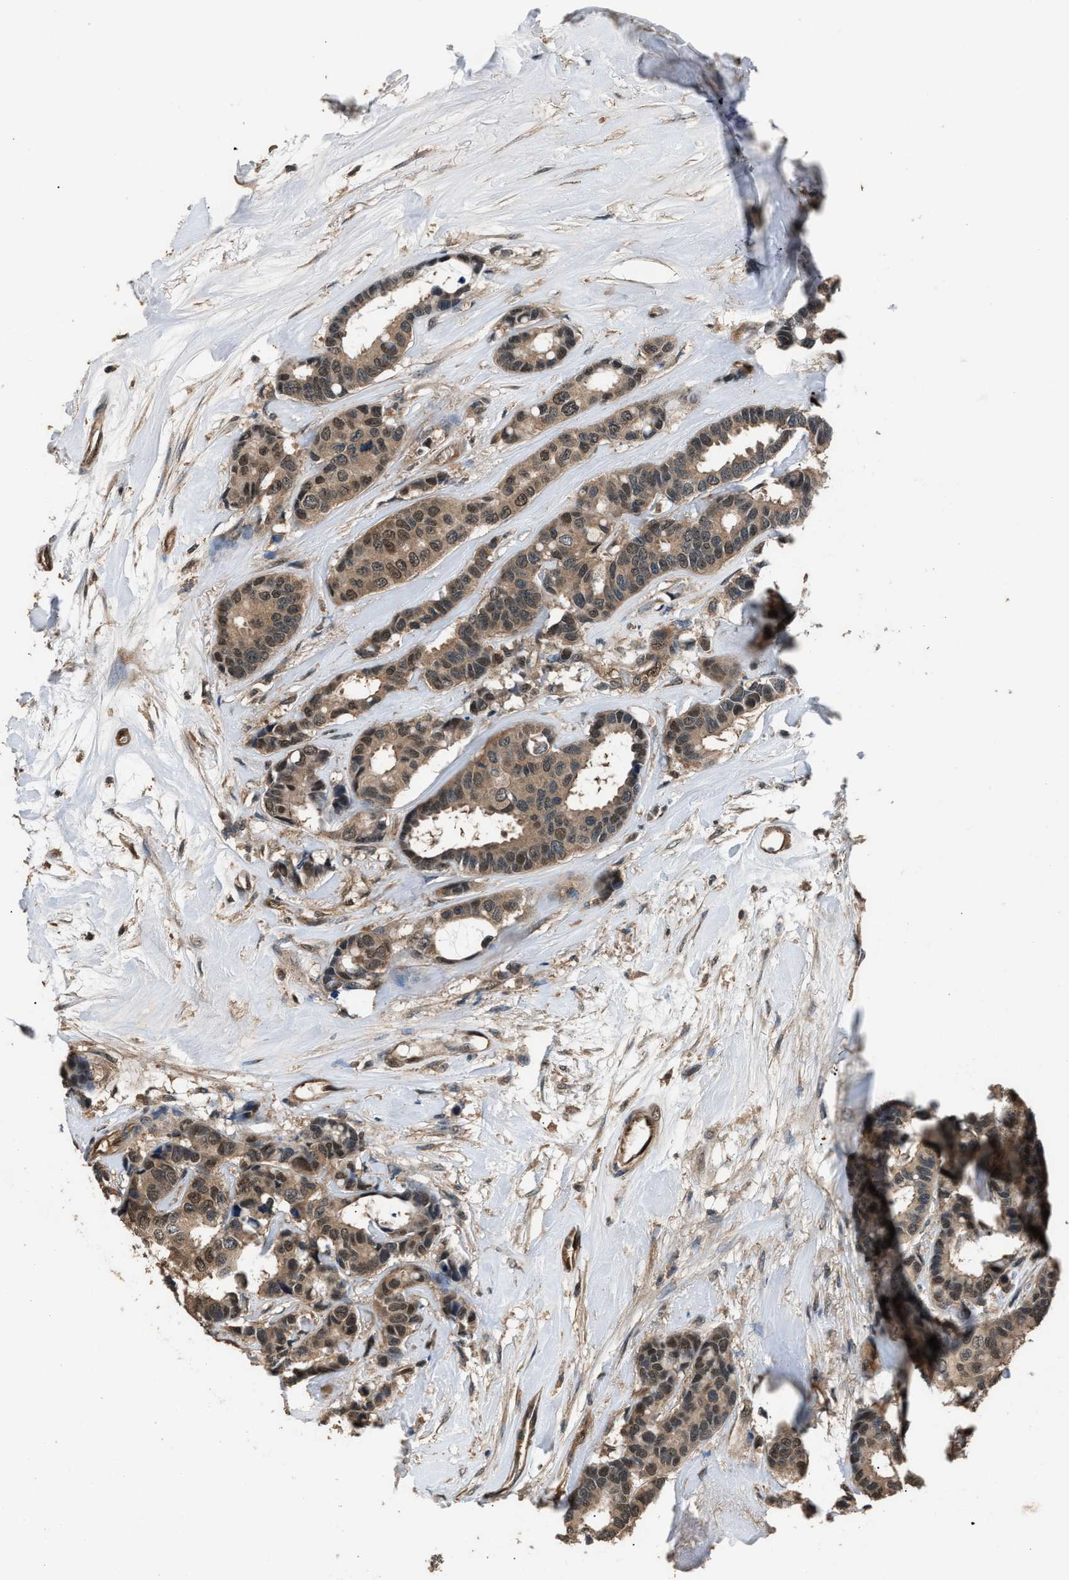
{"staining": {"intensity": "moderate", "quantity": ">75%", "location": "cytoplasmic/membranous,nuclear"}, "tissue": "breast cancer", "cell_type": "Tumor cells", "image_type": "cancer", "snomed": [{"axis": "morphology", "description": "Duct carcinoma"}, {"axis": "topography", "description": "Breast"}], "caption": "Tumor cells reveal medium levels of moderate cytoplasmic/membranous and nuclear positivity in approximately >75% of cells in human intraductal carcinoma (breast).", "gene": "DFFA", "patient": {"sex": "female", "age": 87}}